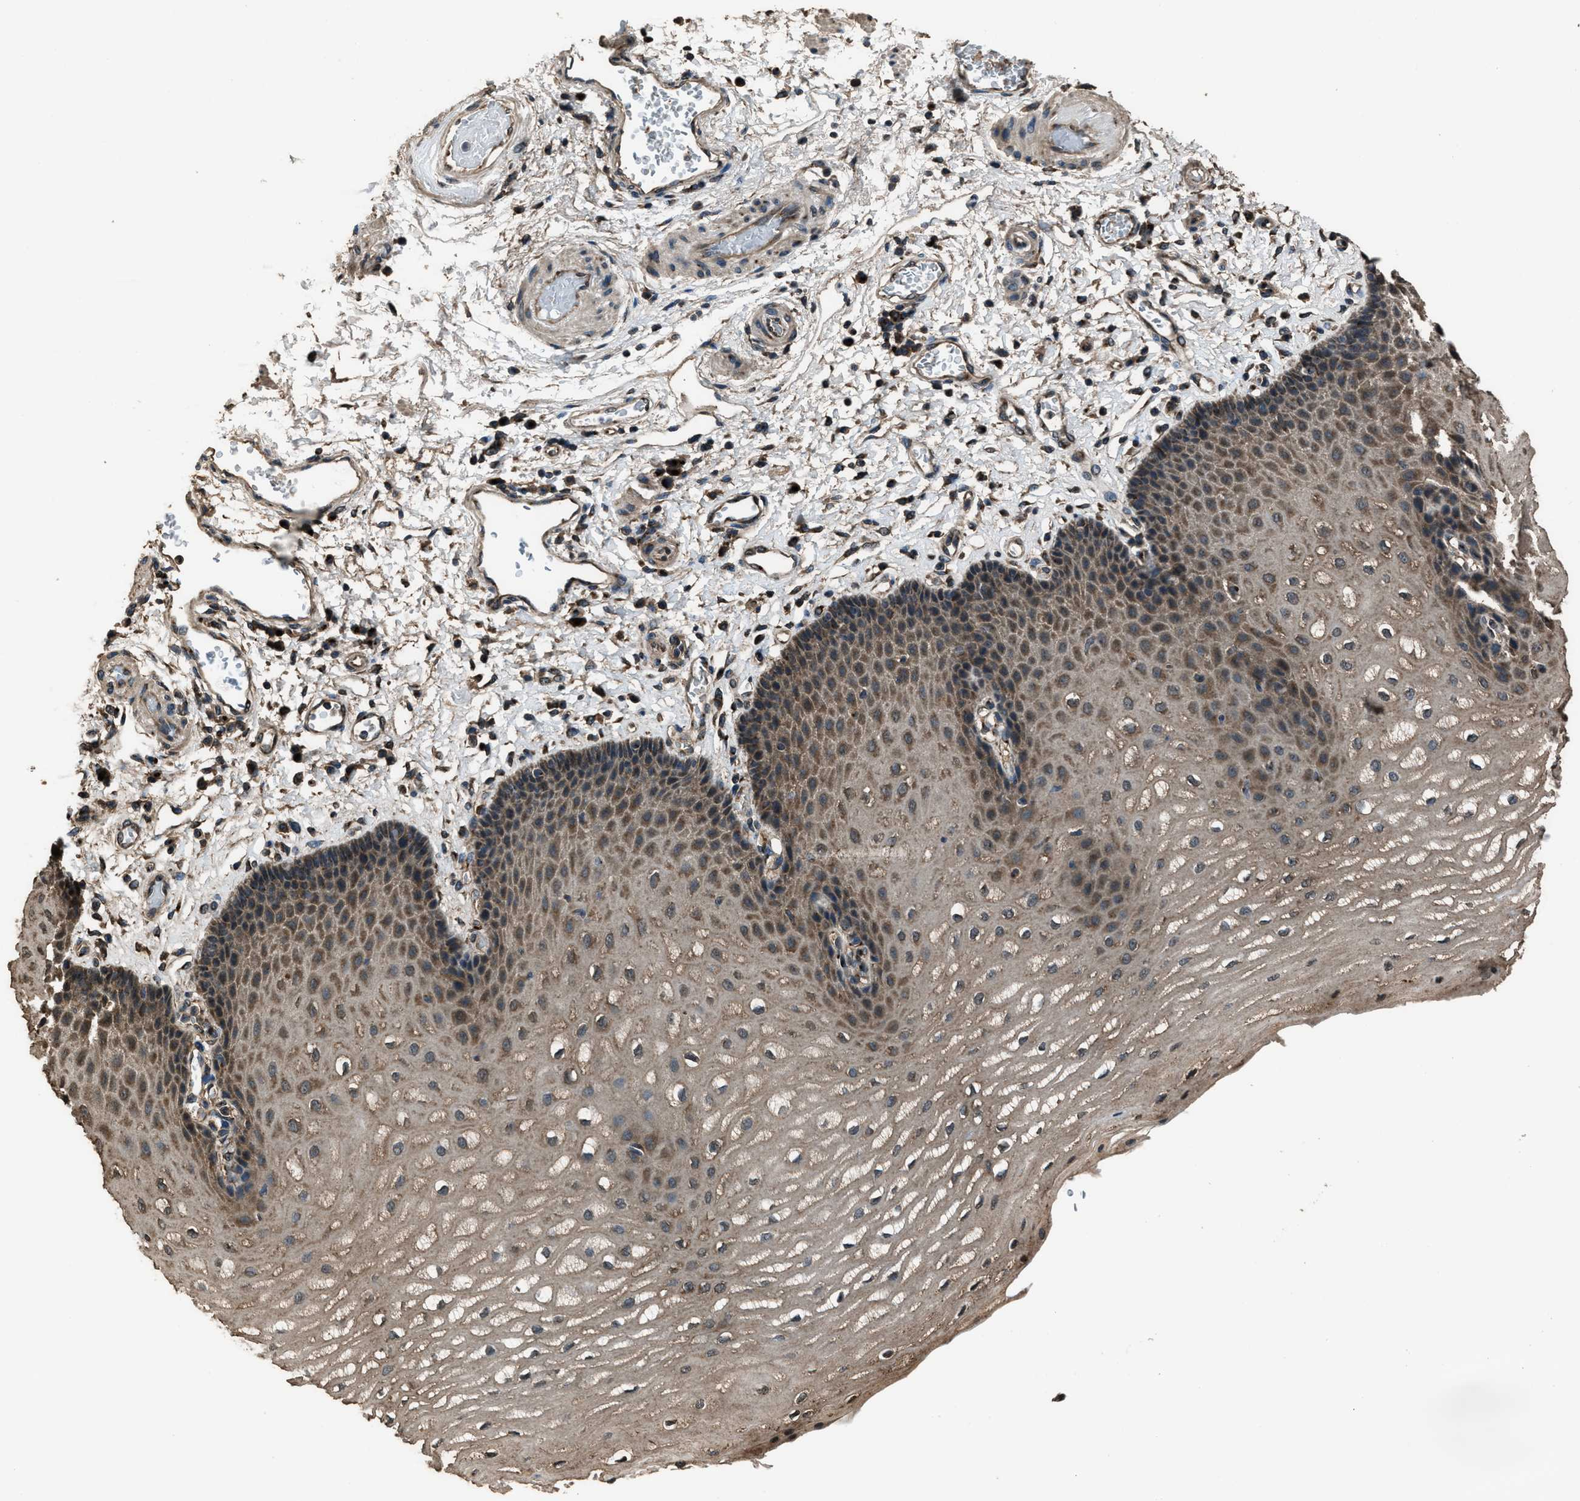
{"staining": {"intensity": "moderate", "quantity": ">75%", "location": "cytoplasmic/membranous"}, "tissue": "esophagus", "cell_type": "Squamous epithelial cells", "image_type": "normal", "snomed": [{"axis": "morphology", "description": "Normal tissue, NOS"}, {"axis": "topography", "description": "Esophagus"}], "caption": "Normal esophagus shows moderate cytoplasmic/membranous staining in about >75% of squamous epithelial cells, visualized by immunohistochemistry. (IHC, brightfield microscopy, high magnification).", "gene": "SLC38A10", "patient": {"sex": "male", "age": 54}}